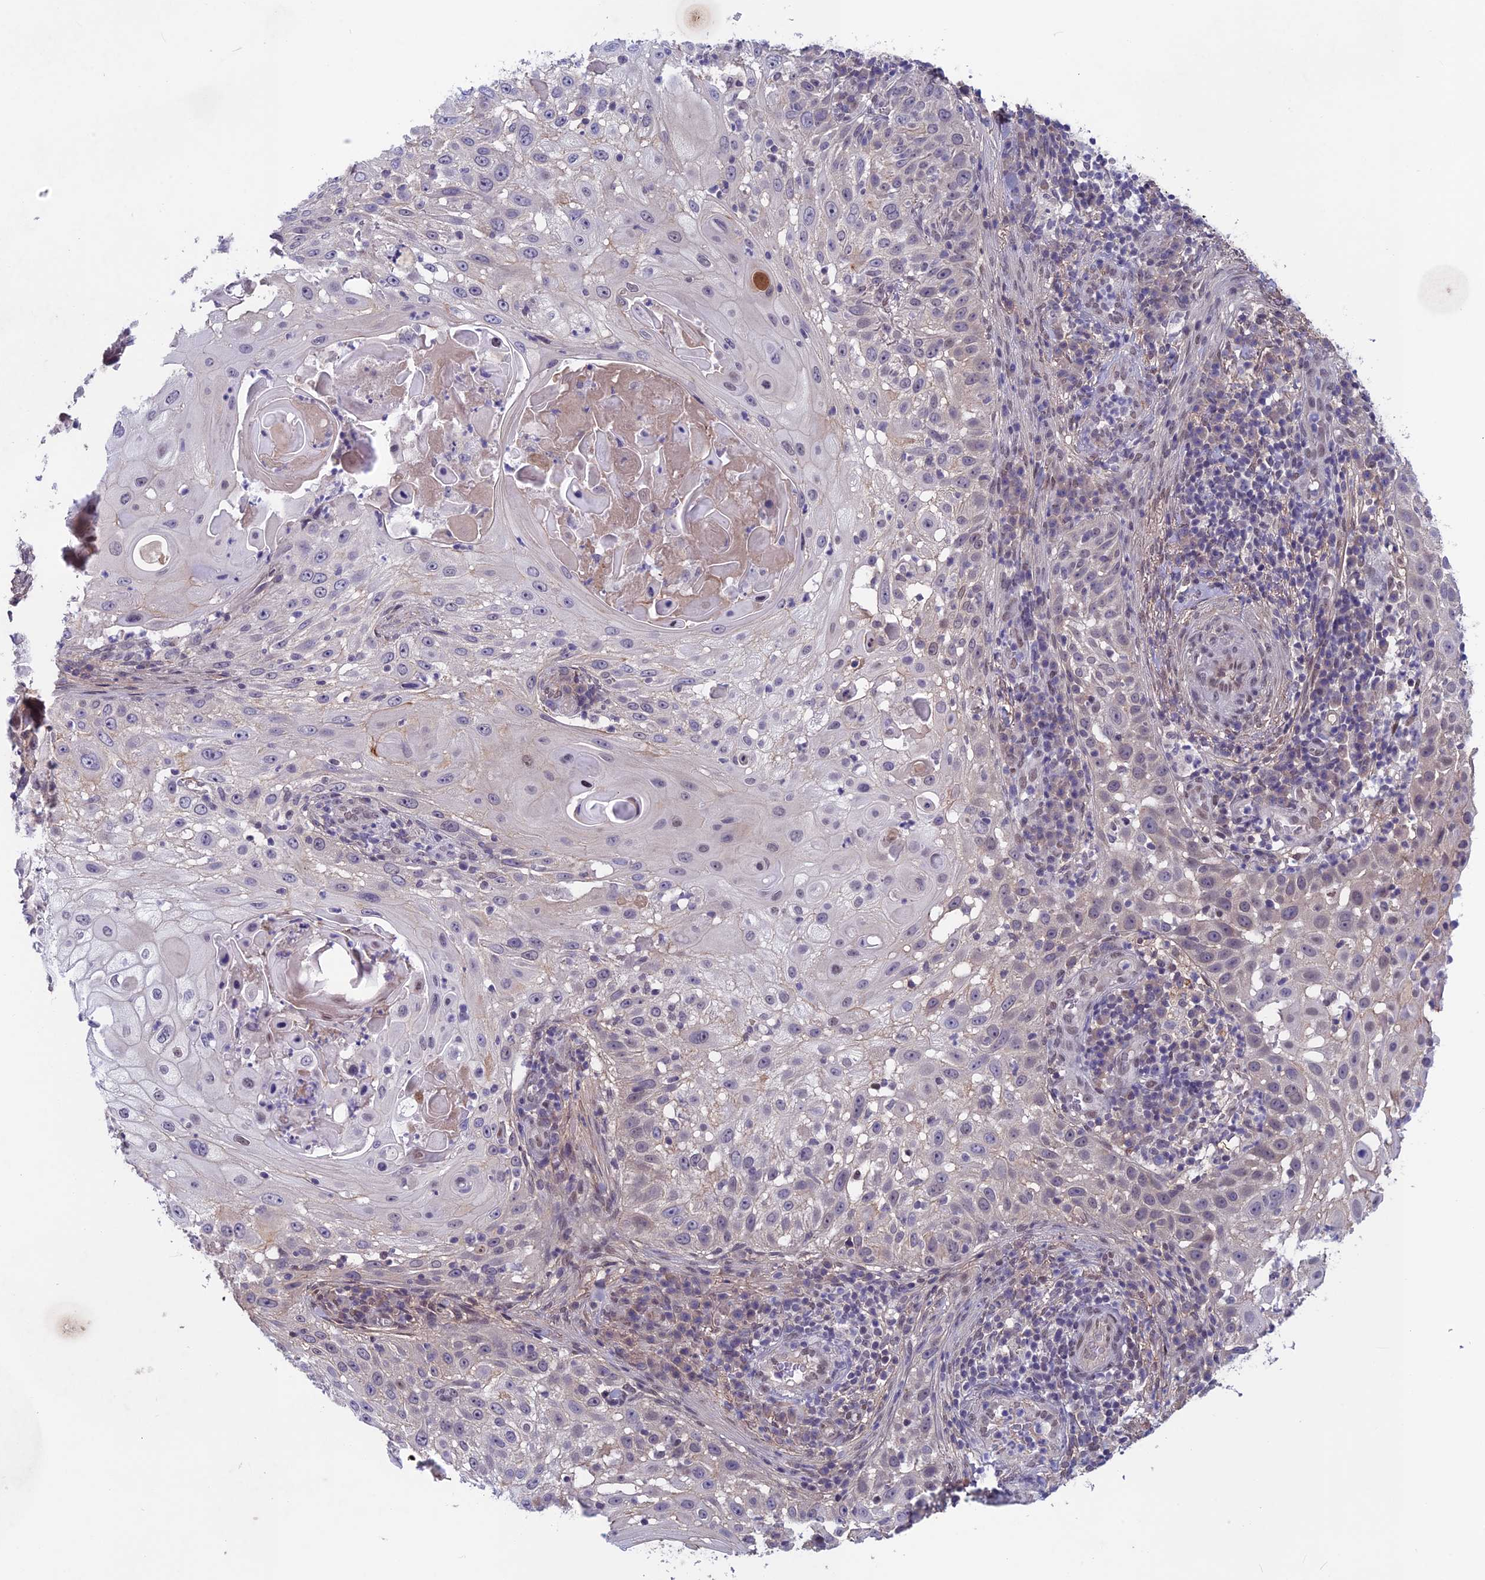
{"staining": {"intensity": "negative", "quantity": "none", "location": "none"}, "tissue": "skin cancer", "cell_type": "Tumor cells", "image_type": "cancer", "snomed": [{"axis": "morphology", "description": "Squamous cell carcinoma, NOS"}, {"axis": "topography", "description": "Skin"}], "caption": "High power microscopy micrograph of an IHC micrograph of skin cancer (squamous cell carcinoma), revealing no significant staining in tumor cells.", "gene": "FKBPL", "patient": {"sex": "female", "age": 44}}